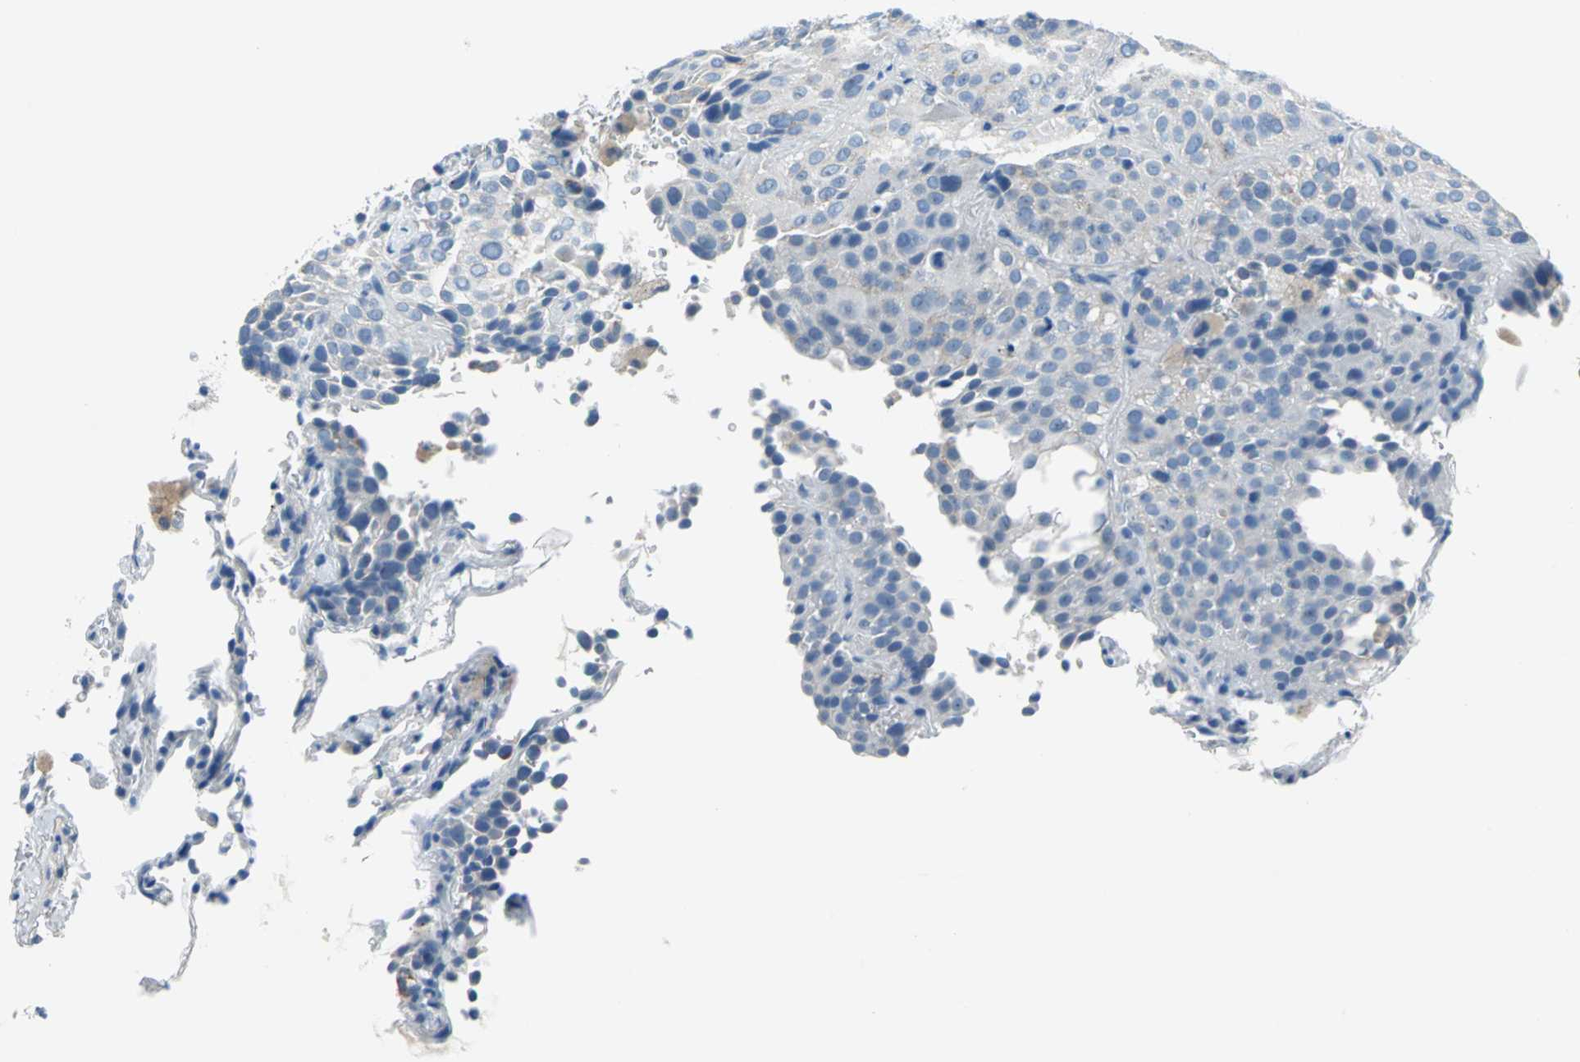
{"staining": {"intensity": "moderate", "quantity": "<25%", "location": "cytoplasmic/membranous"}, "tissue": "lung cancer", "cell_type": "Tumor cells", "image_type": "cancer", "snomed": [{"axis": "morphology", "description": "Squamous cell carcinoma, NOS"}, {"axis": "topography", "description": "Lung"}], "caption": "Protein expression analysis of lung squamous cell carcinoma displays moderate cytoplasmic/membranous staining in about <25% of tumor cells.", "gene": "MUC4", "patient": {"sex": "male", "age": 54}}